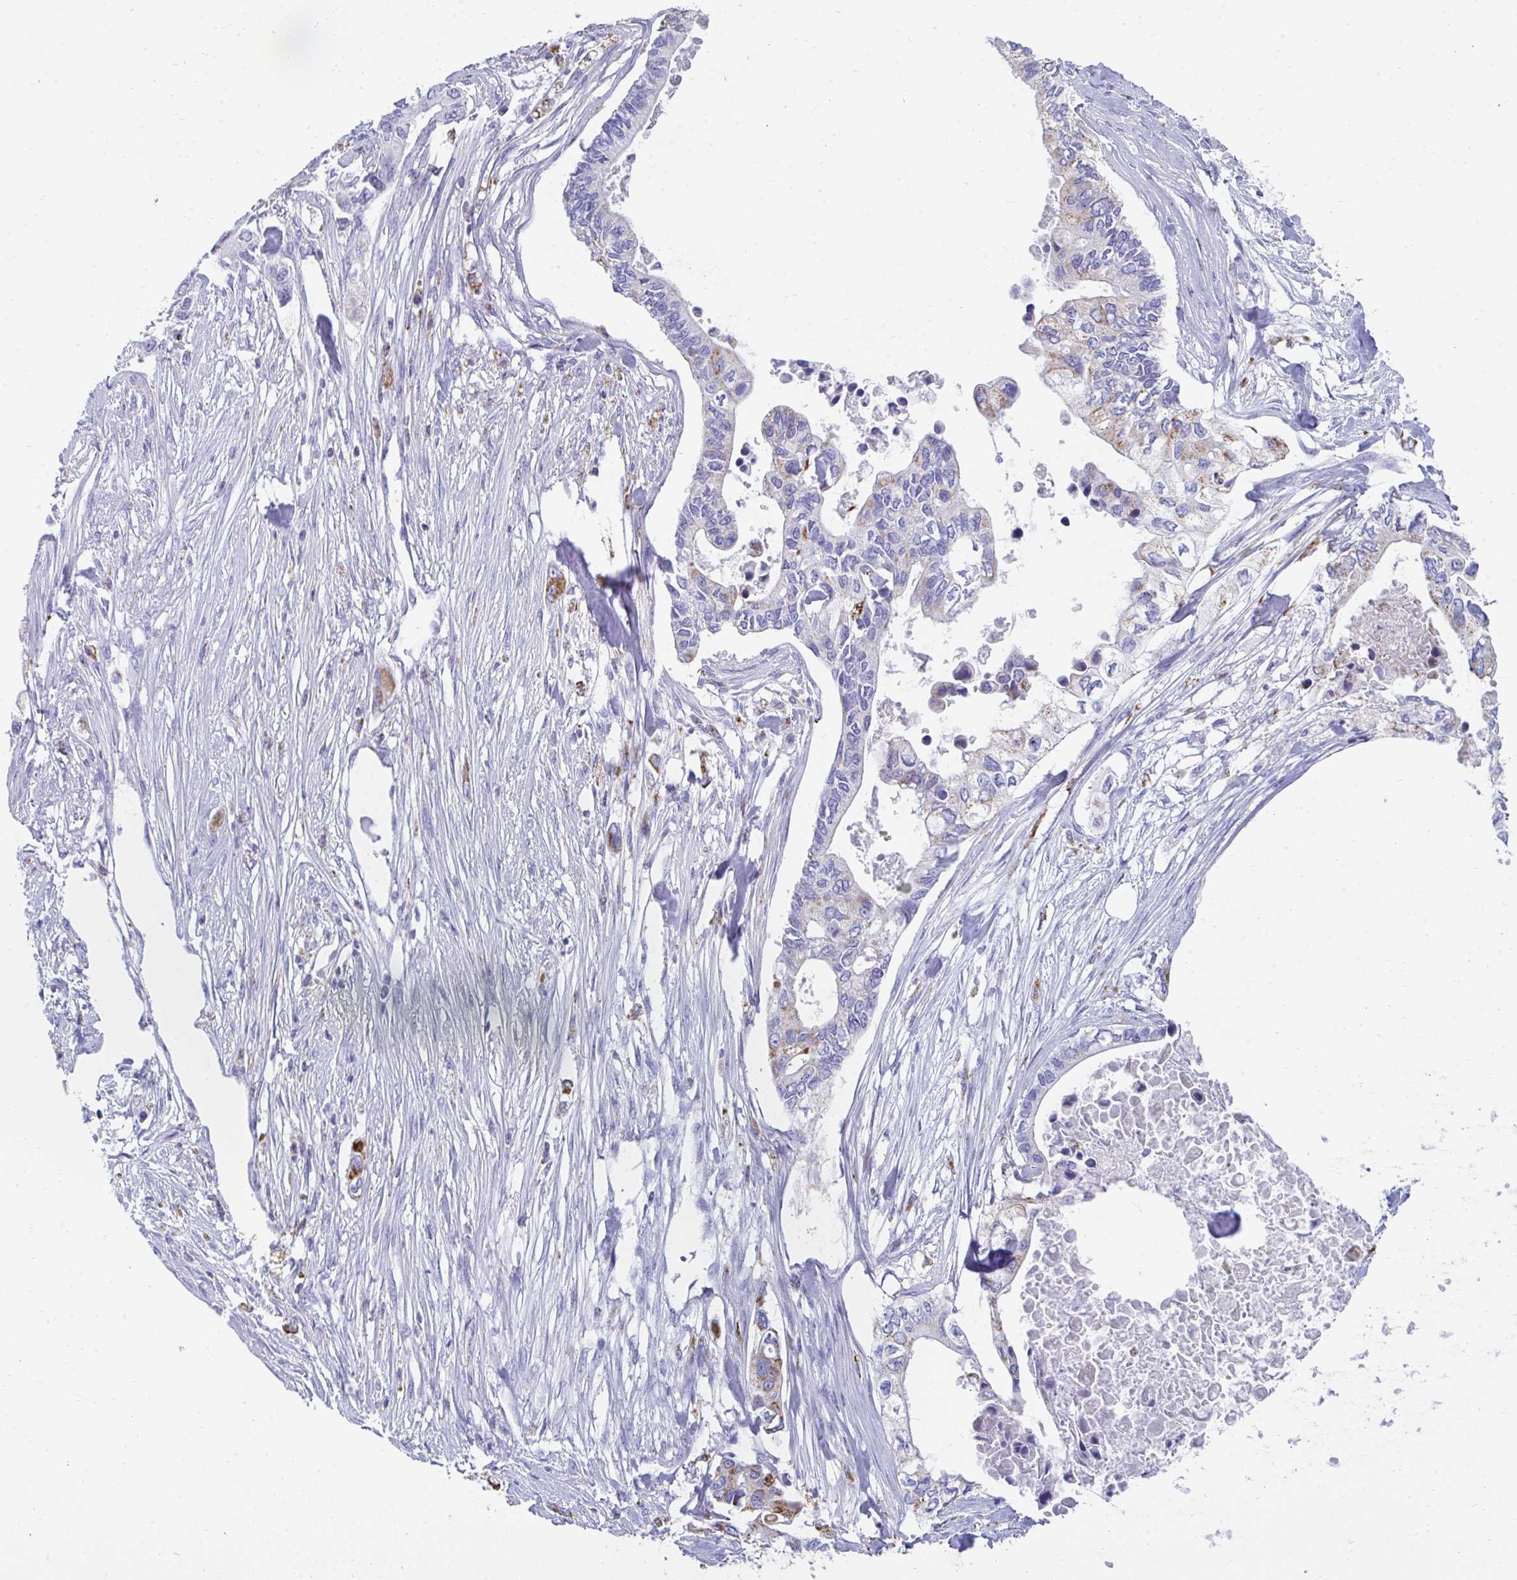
{"staining": {"intensity": "moderate", "quantity": "25%-75%", "location": "cytoplasmic/membranous"}, "tissue": "pancreatic cancer", "cell_type": "Tumor cells", "image_type": "cancer", "snomed": [{"axis": "morphology", "description": "Adenocarcinoma, NOS"}, {"axis": "topography", "description": "Pancreas"}], "caption": "Protein expression by immunohistochemistry exhibits moderate cytoplasmic/membranous expression in approximately 25%-75% of tumor cells in pancreatic adenocarcinoma. (IHC, brightfield microscopy, high magnification).", "gene": "MGAM2", "patient": {"sex": "female", "age": 63}}